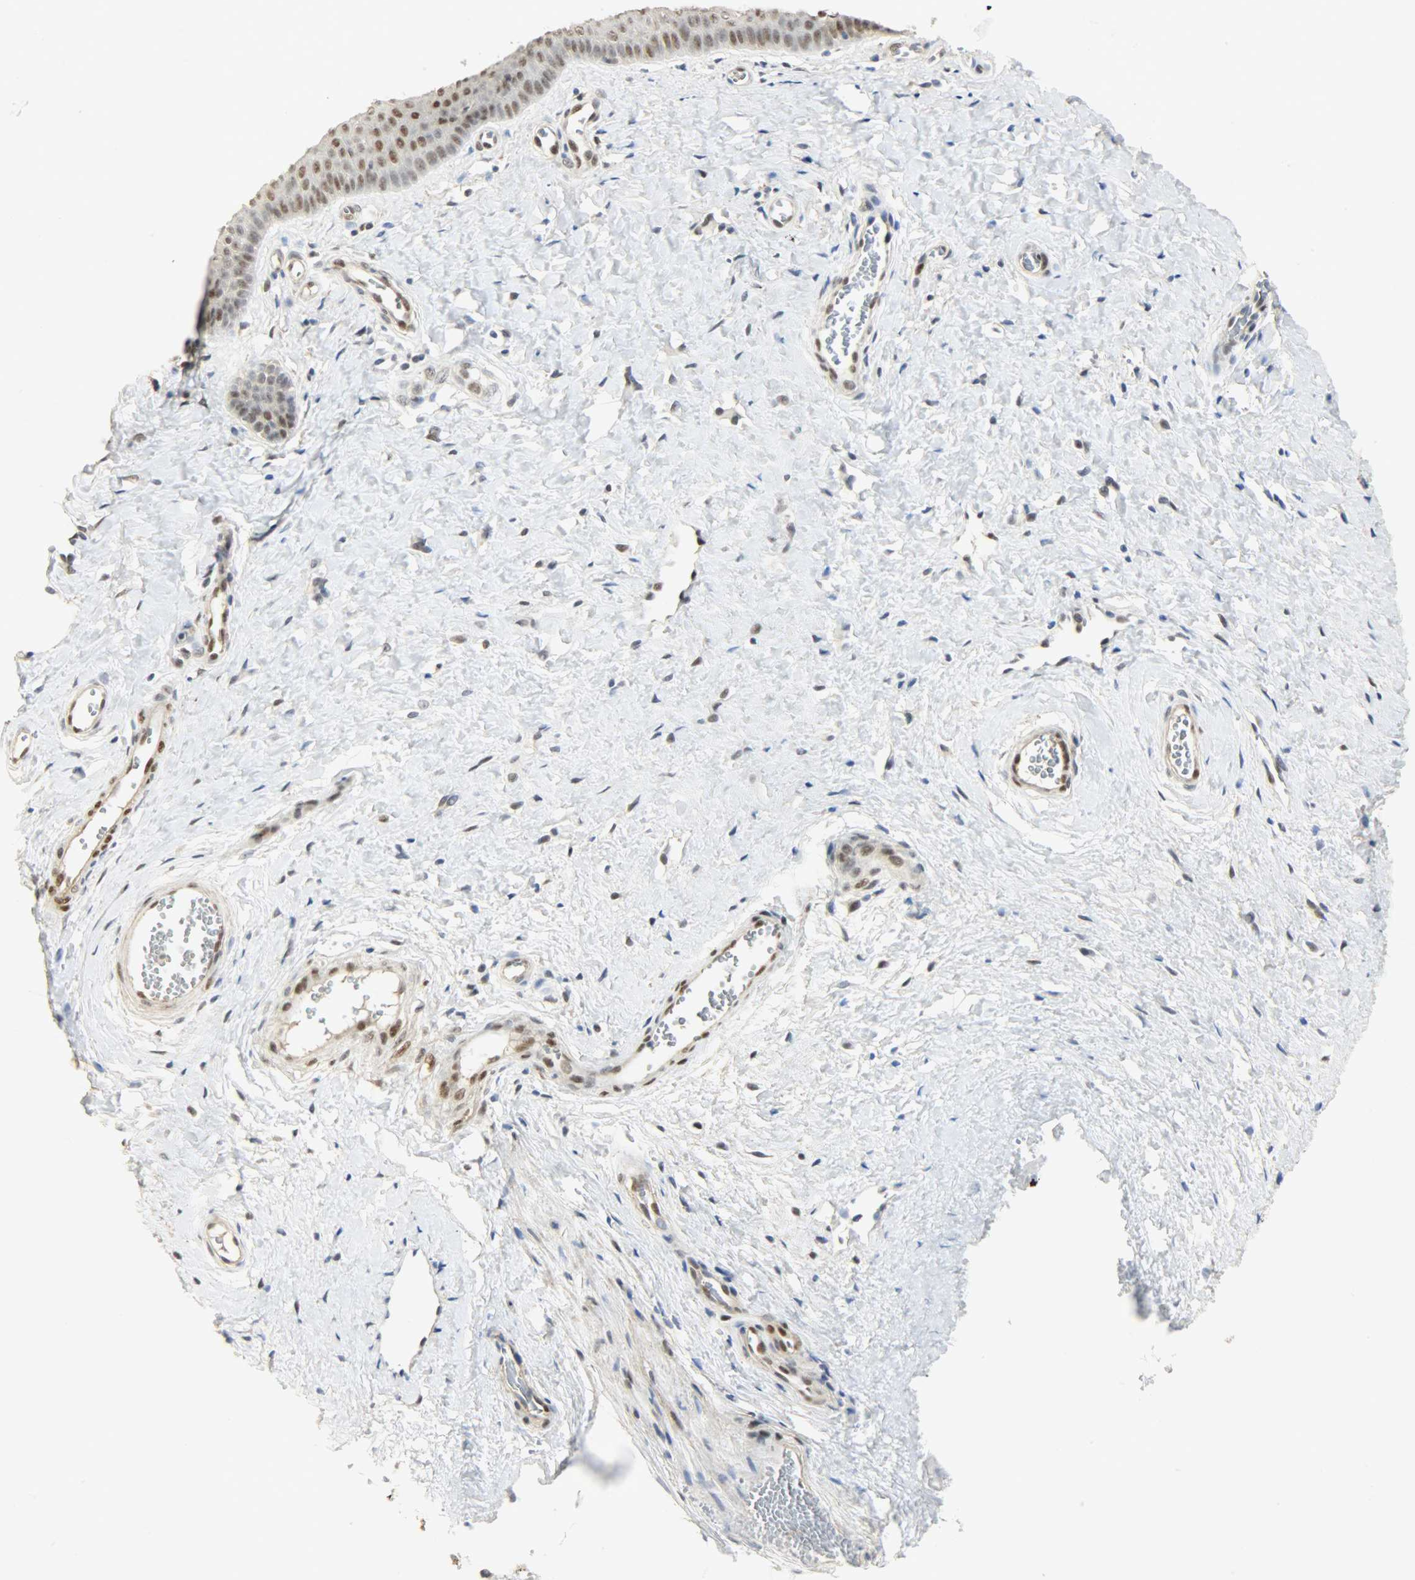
{"staining": {"intensity": "moderate", "quantity": ">75%", "location": "nuclear"}, "tissue": "cervix", "cell_type": "Glandular cells", "image_type": "normal", "snomed": [{"axis": "morphology", "description": "Normal tissue, NOS"}, {"axis": "topography", "description": "Cervix"}], "caption": "Immunohistochemical staining of normal cervix demonstrates >75% levels of moderate nuclear protein positivity in about >75% of glandular cells.", "gene": "NPEPL1", "patient": {"sex": "female", "age": 55}}